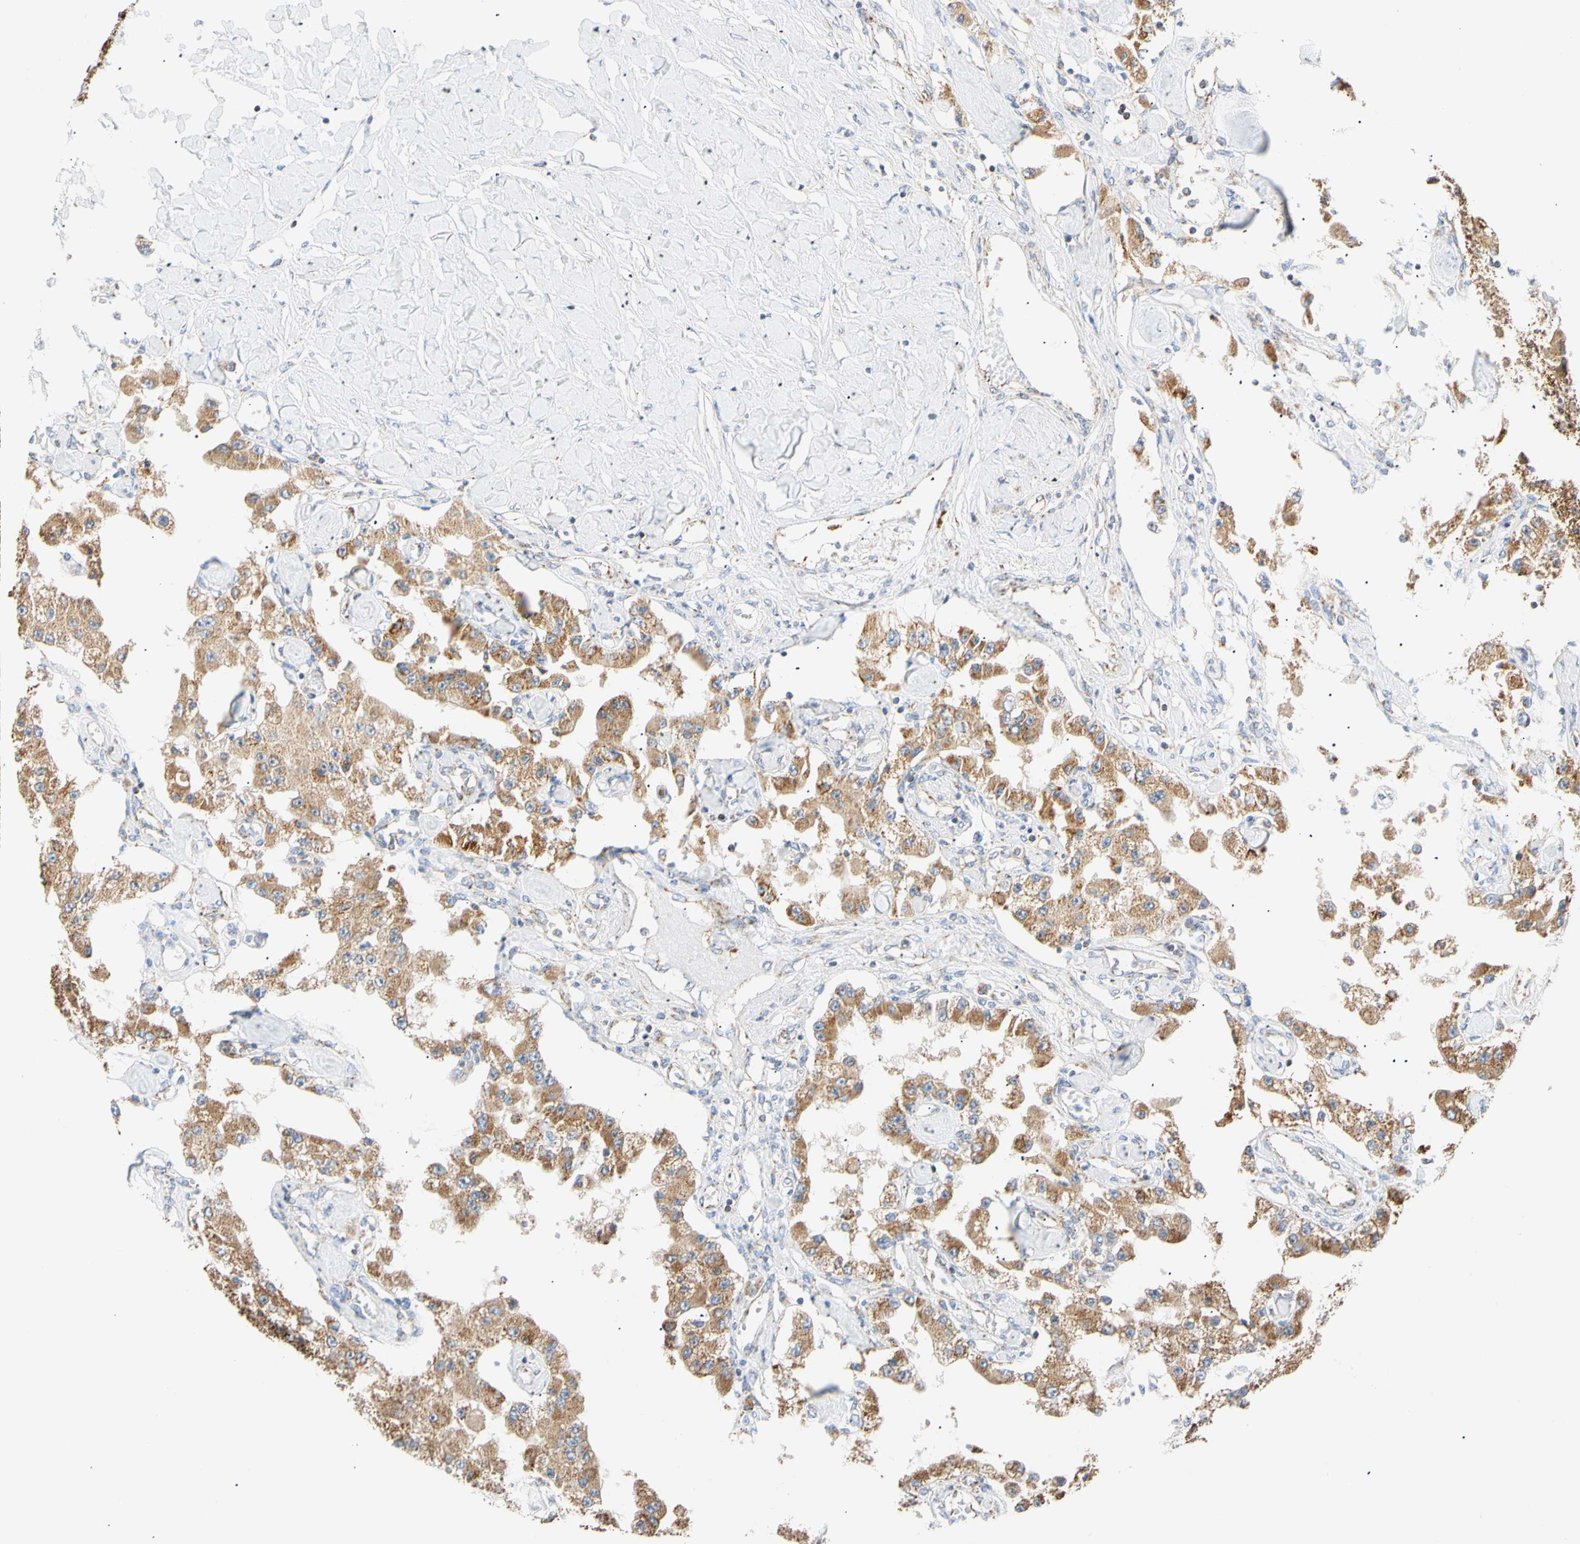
{"staining": {"intensity": "moderate", "quantity": ">75%", "location": "cytoplasmic/membranous"}, "tissue": "carcinoid", "cell_type": "Tumor cells", "image_type": "cancer", "snomed": [{"axis": "morphology", "description": "Carcinoid, malignant, NOS"}, {"axis": "topography", "description": "Pancreas"}], "caption": "Moderate cytoplasmic/membranous positivity is identified in approximately >75% of tumor cells in carcinoid.", "gene": "ACAT1", "patient": {"sex": "male", "age": 41}}